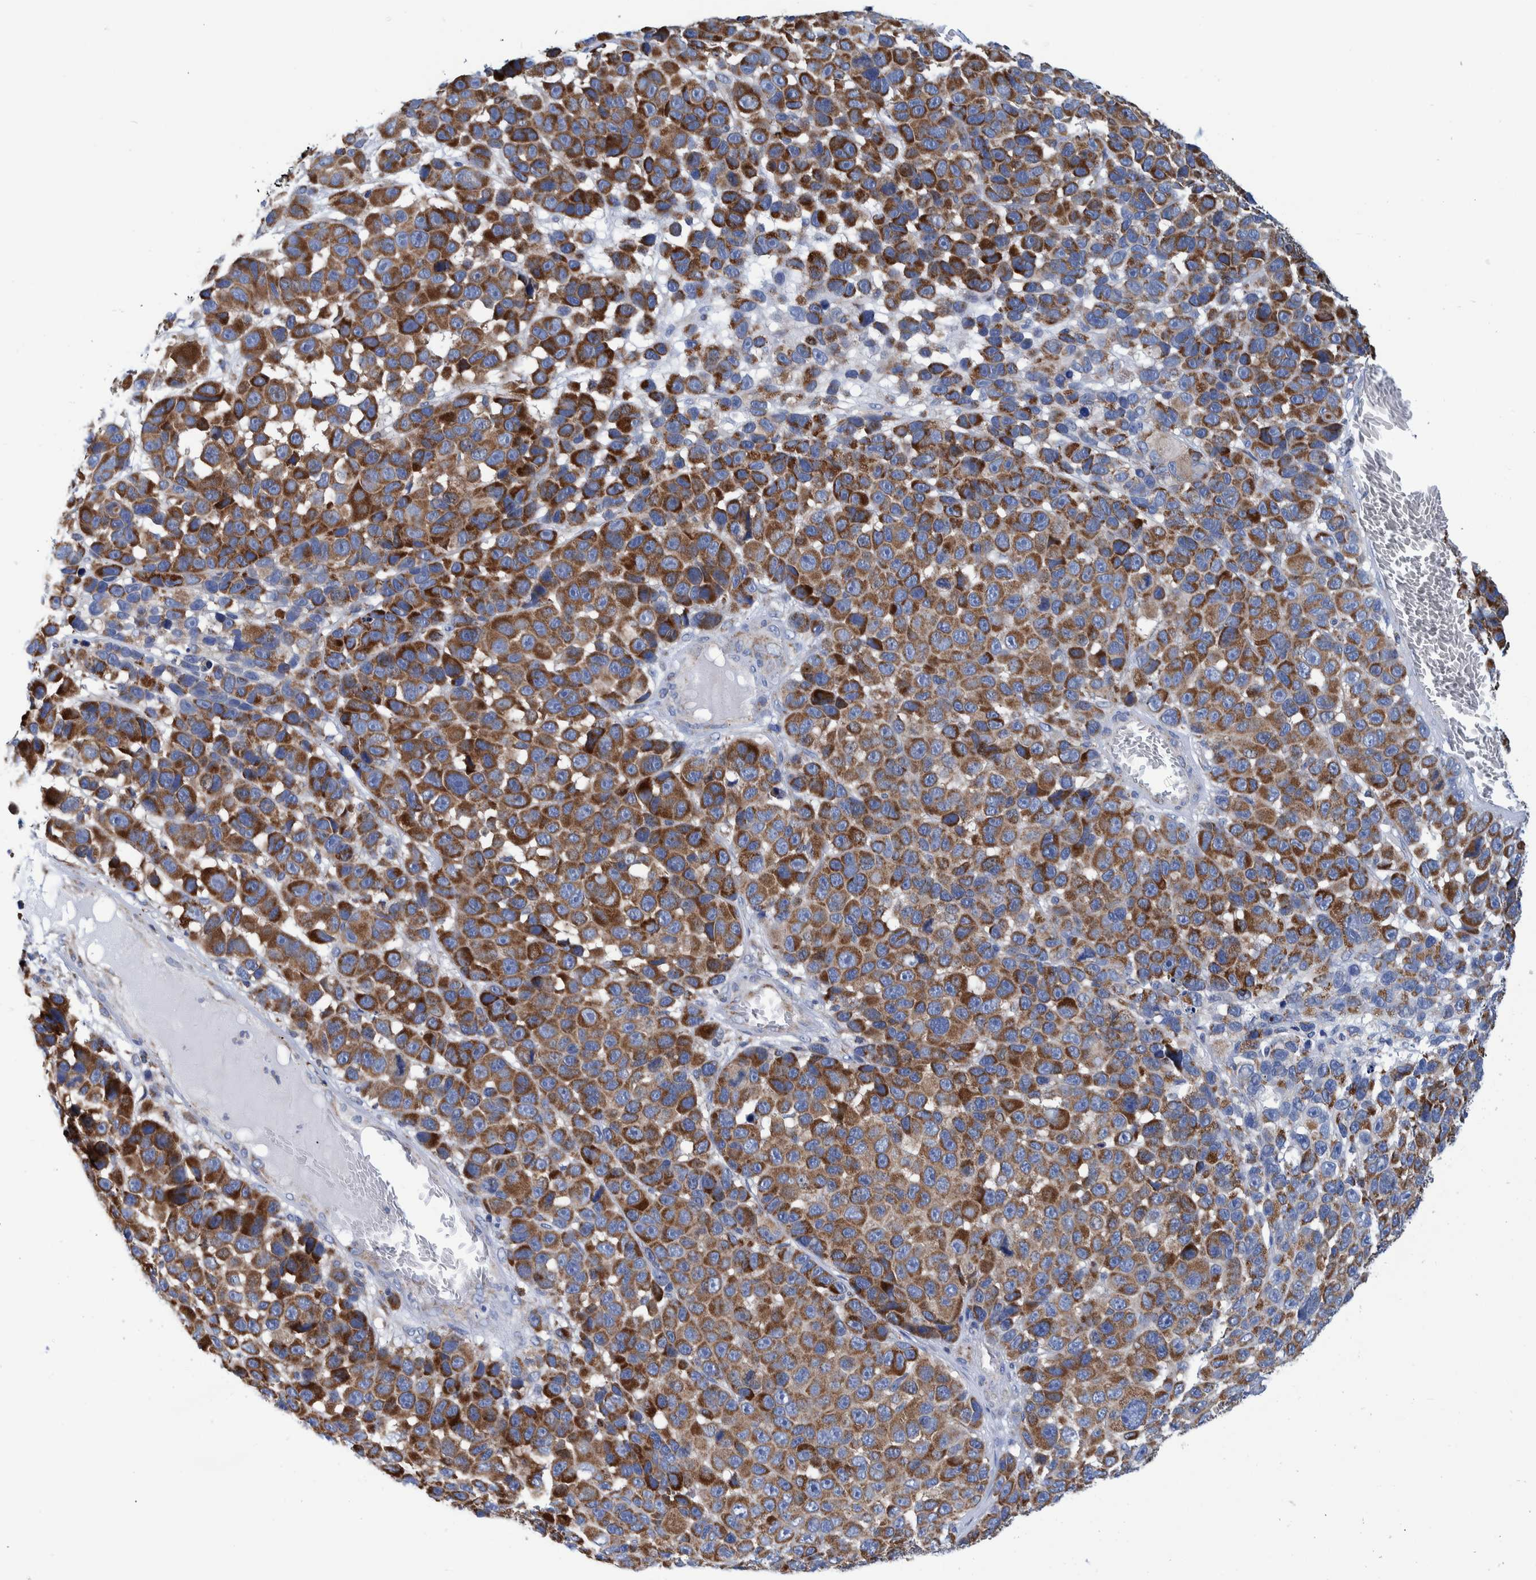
{"staining": {"intensity": "strong", "quantity": ">75%", "location": "cytoplasmic/membranous"}, "tissue": "melanoma", "cell_type": "Tumor cells", "image_type": "cancer", "snomed": [{"axis": "morphology", "description": "Malignant melanoma, NOS"}, {"axis": "topography", "description": "Skin"}], "caption": "There is high levels of strong cytoplasmic/membranous staining in tumor cells of malignant melanoma, as demonstrated by immunohistochemical staining (brown color).", "gene": "BZW2", "patient": {"sex": "male", "age": 53}}